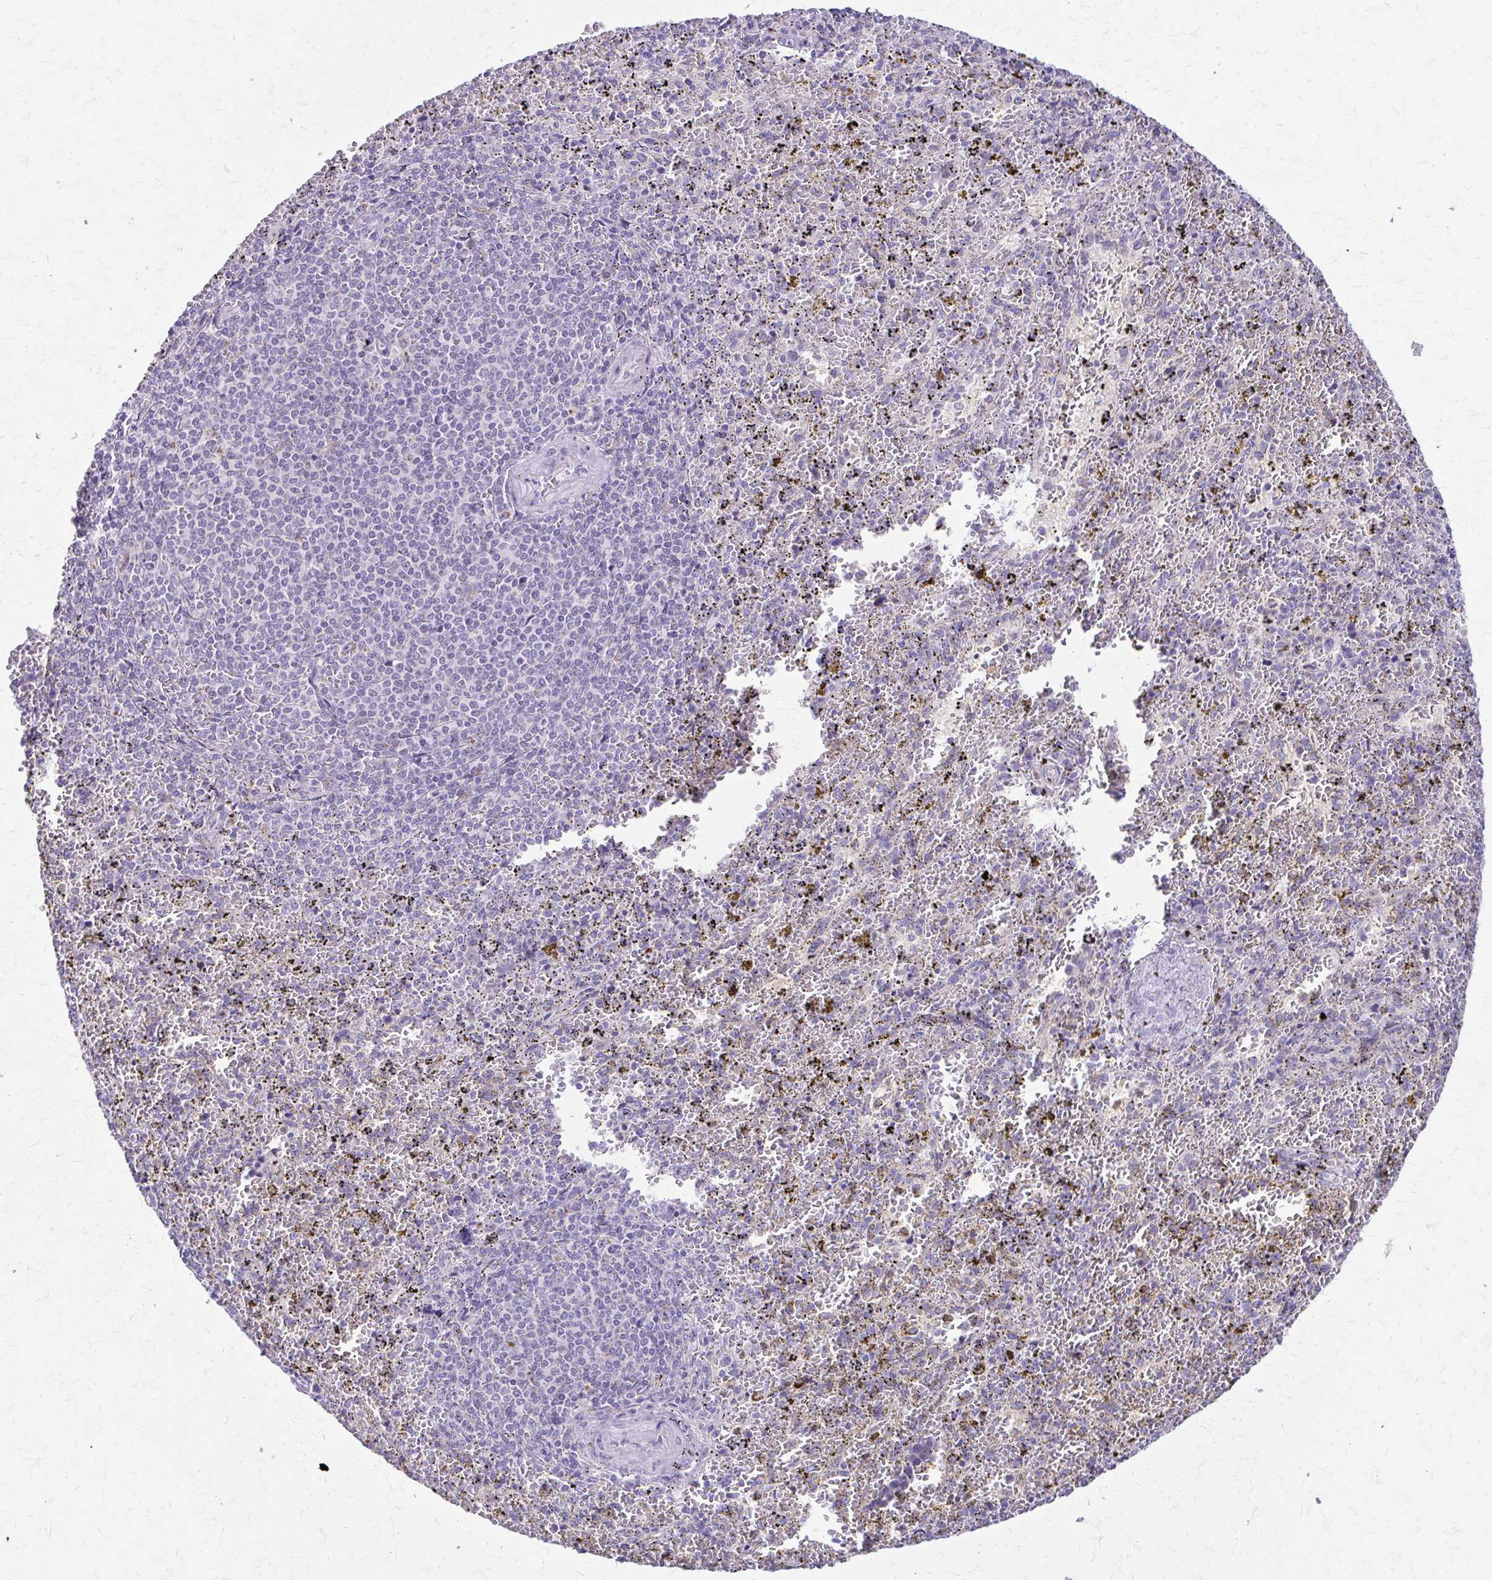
{"staining": {"intensity": "negative", "quantity": "none", "location": "none"}, "tissue": "spleen", "cell_type": "Cells in red pulp", "image_type": "normal", "snomed": [{"axis": "morphology", "description": "Normal tissue, NOS"}, {"axis": "topography", "description": "Spleen"}], "caption": "Histopathology image shows no significant protein expression in cells in red pulp of normal spleen.", "gene": "SAMD13", "patient": {"sex": "female", "age": 50}}